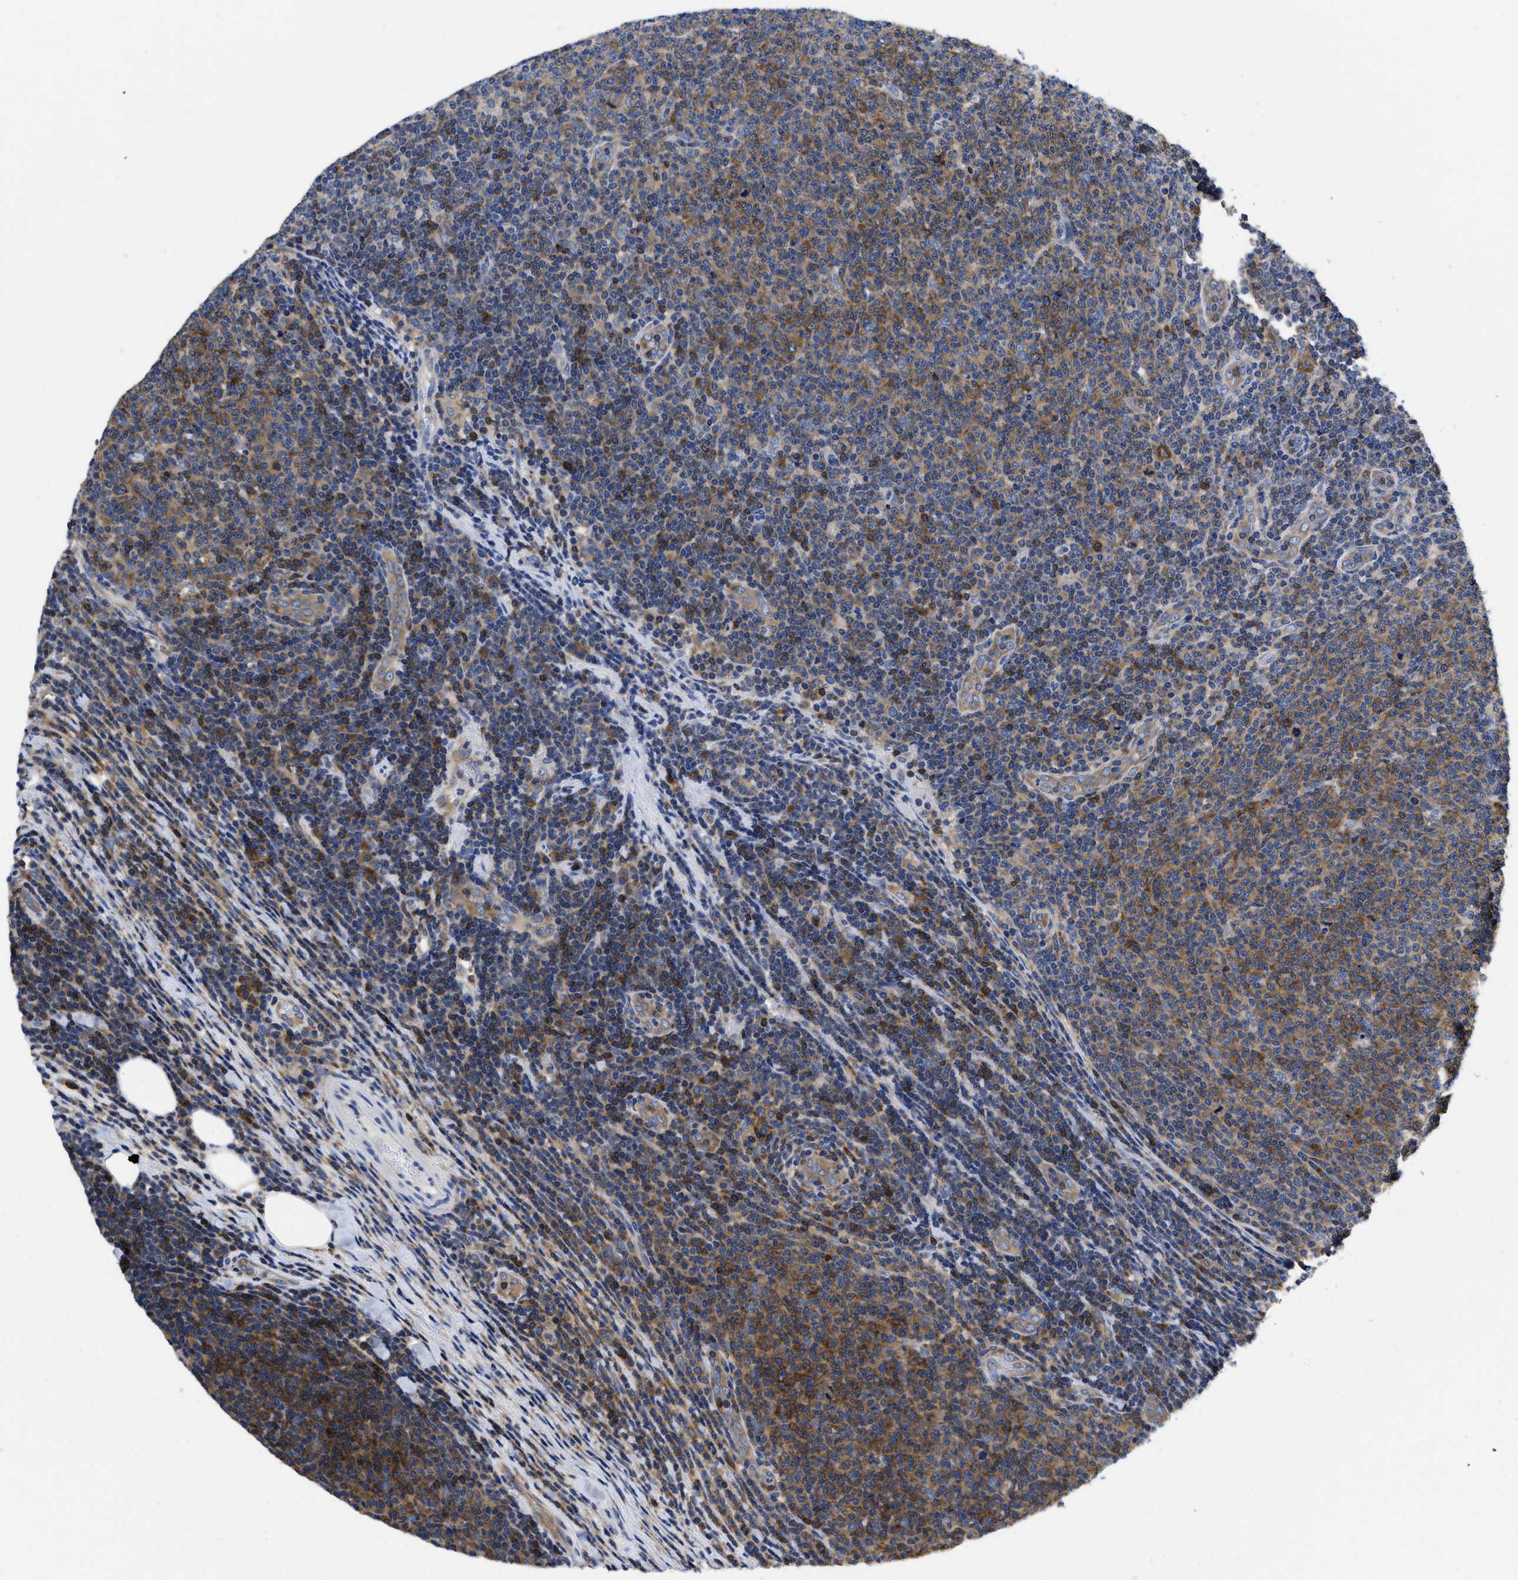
{"staining": {"intensity": "moderate", "quantity": "25%-75%", "location": "cytoplasmic/membranous"}, "tissue": "lymphoma", "cell_type": "Tumor cells", "image_type": "cancer", "snomed": [{"axis": "morphology", "description": "Malignant lymphoma, non-Hodgkin's type, Low grade"}, {"axis": "topography", "description": "Lymph node"}], "caption": "Human lymphoma stained with a protein marker reveals moderate staining in tumor cells.", "gene": "YARS1", "patient": {"sex": "male", "age": 66}}